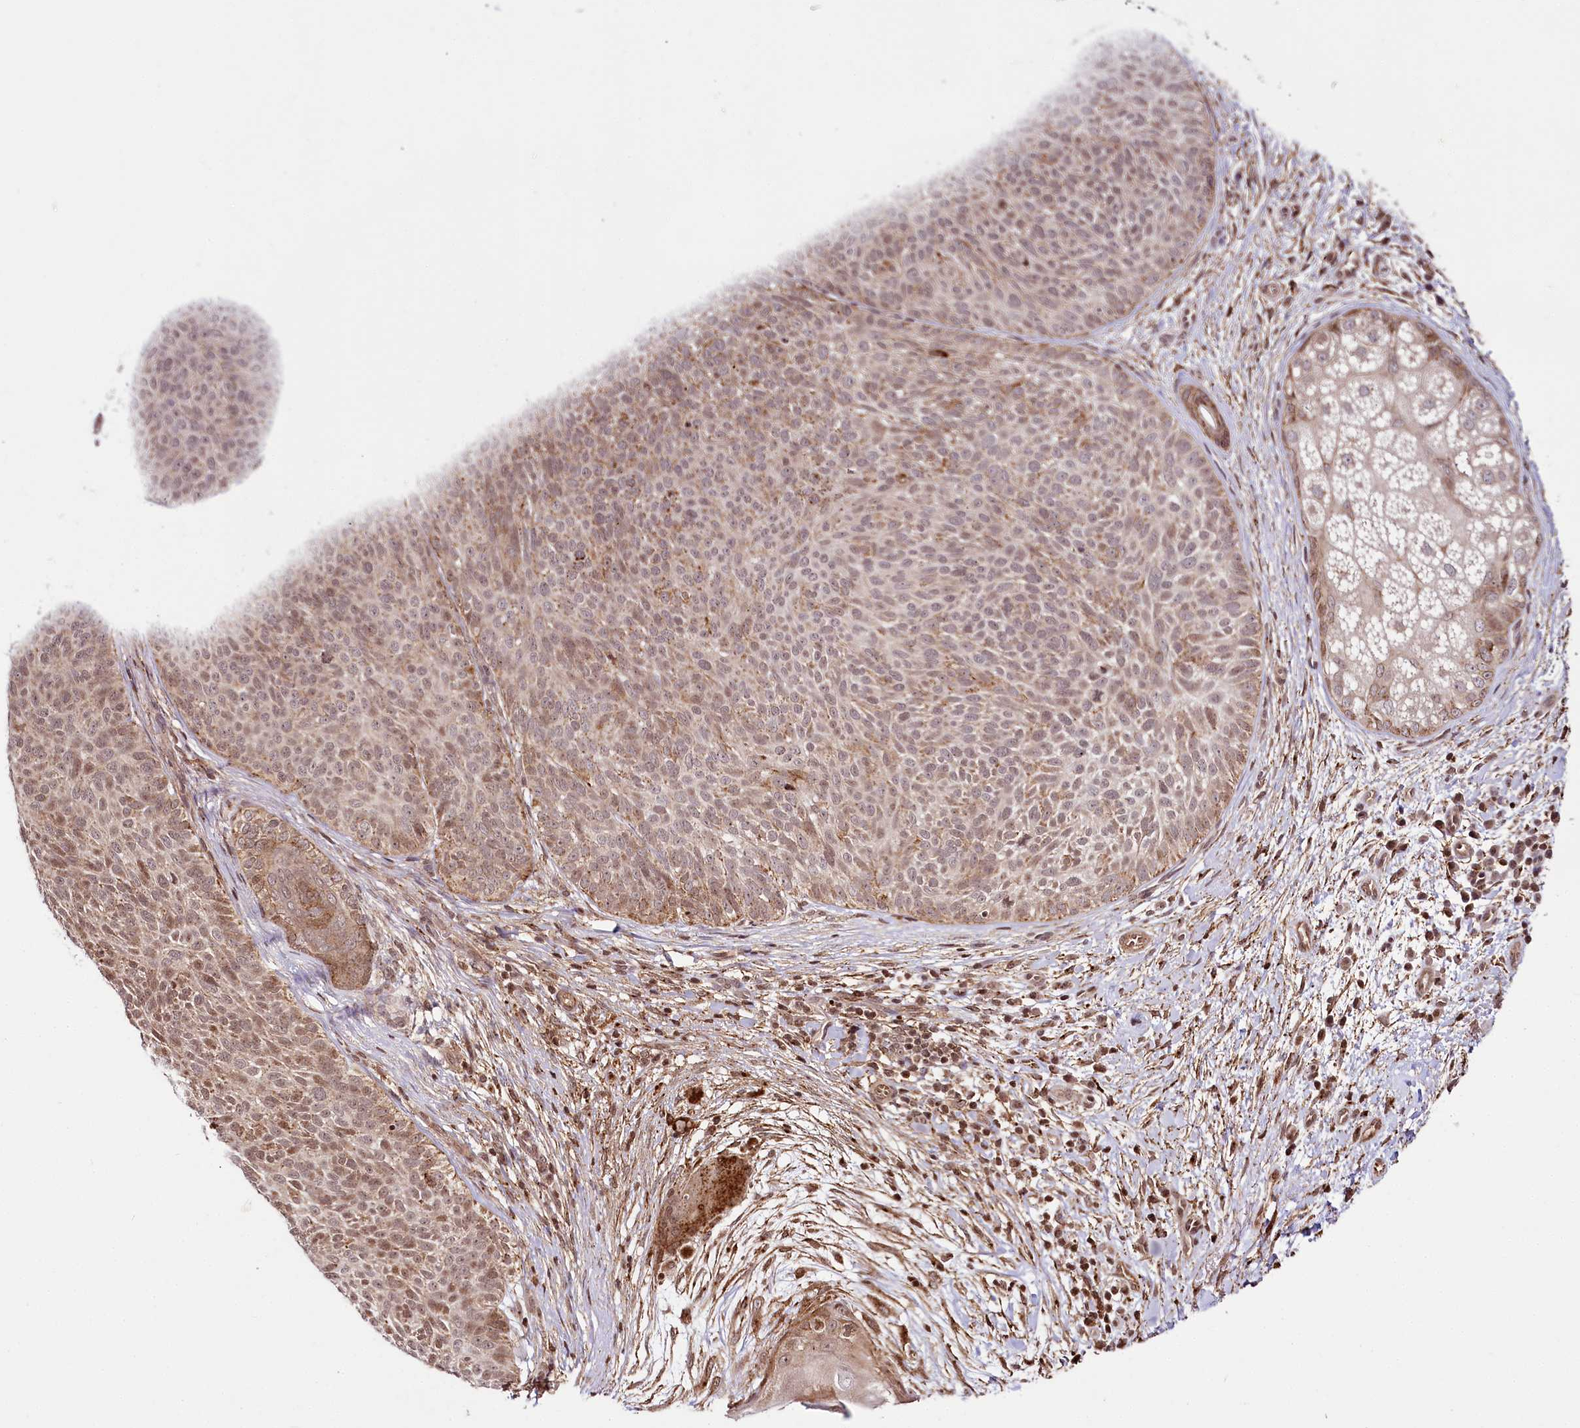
{"staining": {"intensity": "moderate", "quantity": "25%-75%", "location": "cytoplasmic/membranous,nuclear"}, "tissue": "skin cancer", "cell_type": "Tumor cells", "image_type": "cancer", "snomed": [{"axis": "morphology", "description": "Basal cell carcinoma"}, {"axis": "topography", "description": "Skin"}], "caption": "An image of human skin cancer stained for a protein displays moderate cytoplasmic/membranous and nuclear brown staining in tumor cells. The staining is performed using DAB brown chromogen to label protein expression. The nuclei are counter-stained blue using hematoxylin.", "gene": "HOXC8", "patient": {"sex": "male", "age": 85}}